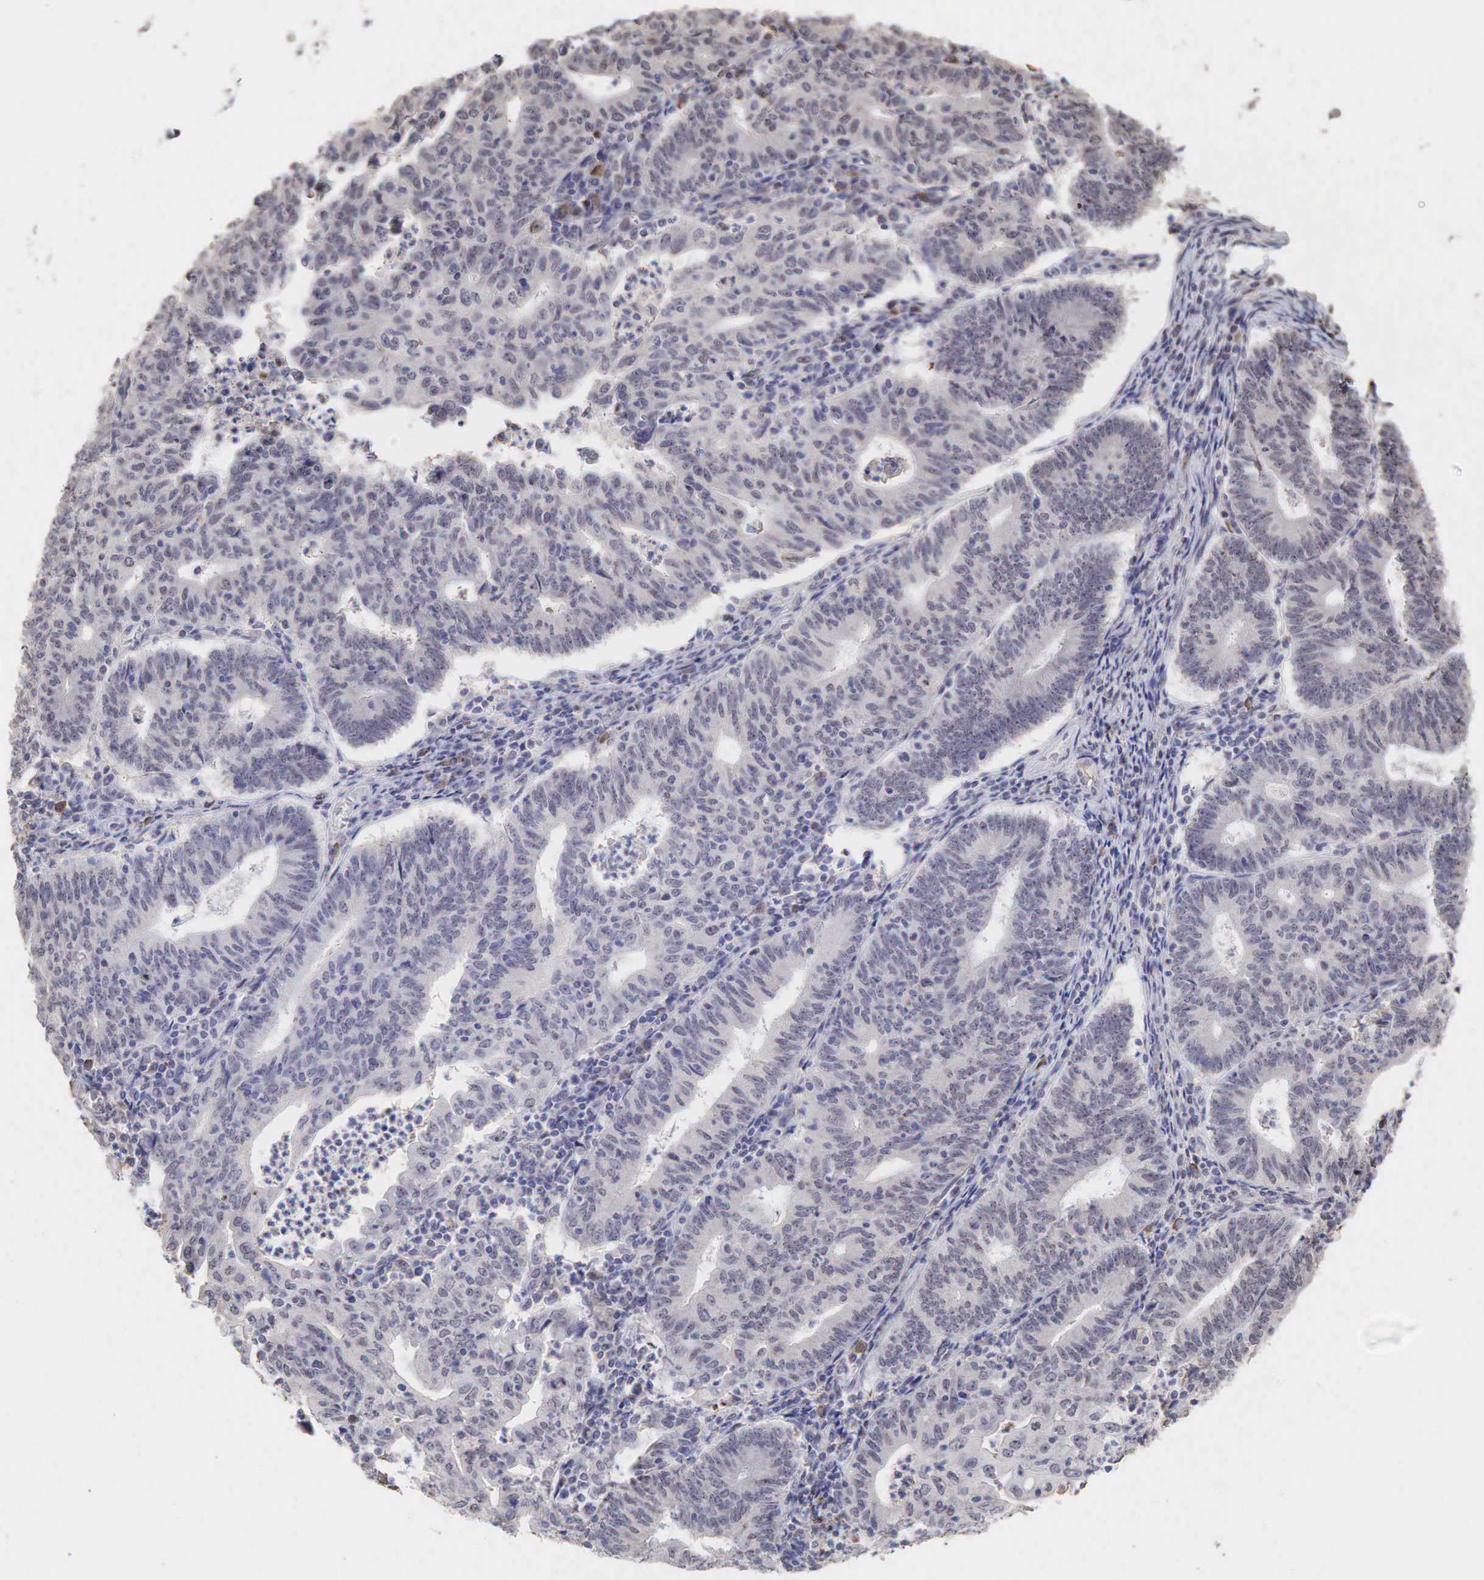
{"staining": {"intensity": "negative", "quantity": "none", "location": "none"}, "tissue": "endometrial cancer", "cell_type": "Tumor cells", "image_type": "cancer", "snomed": [{"axis": "morphology", "description": "Adenocarcinoma, NOS"}, {"axis": "topography", "description": "Endometrium"}], "caption": "Micrograph shows no significant protein expression in tumor cells of endometrial adenocarcinoma. (DAB IHC, high magnification).", "gene": "DKC1", "patient": {"sex": "female", "age": 60}}